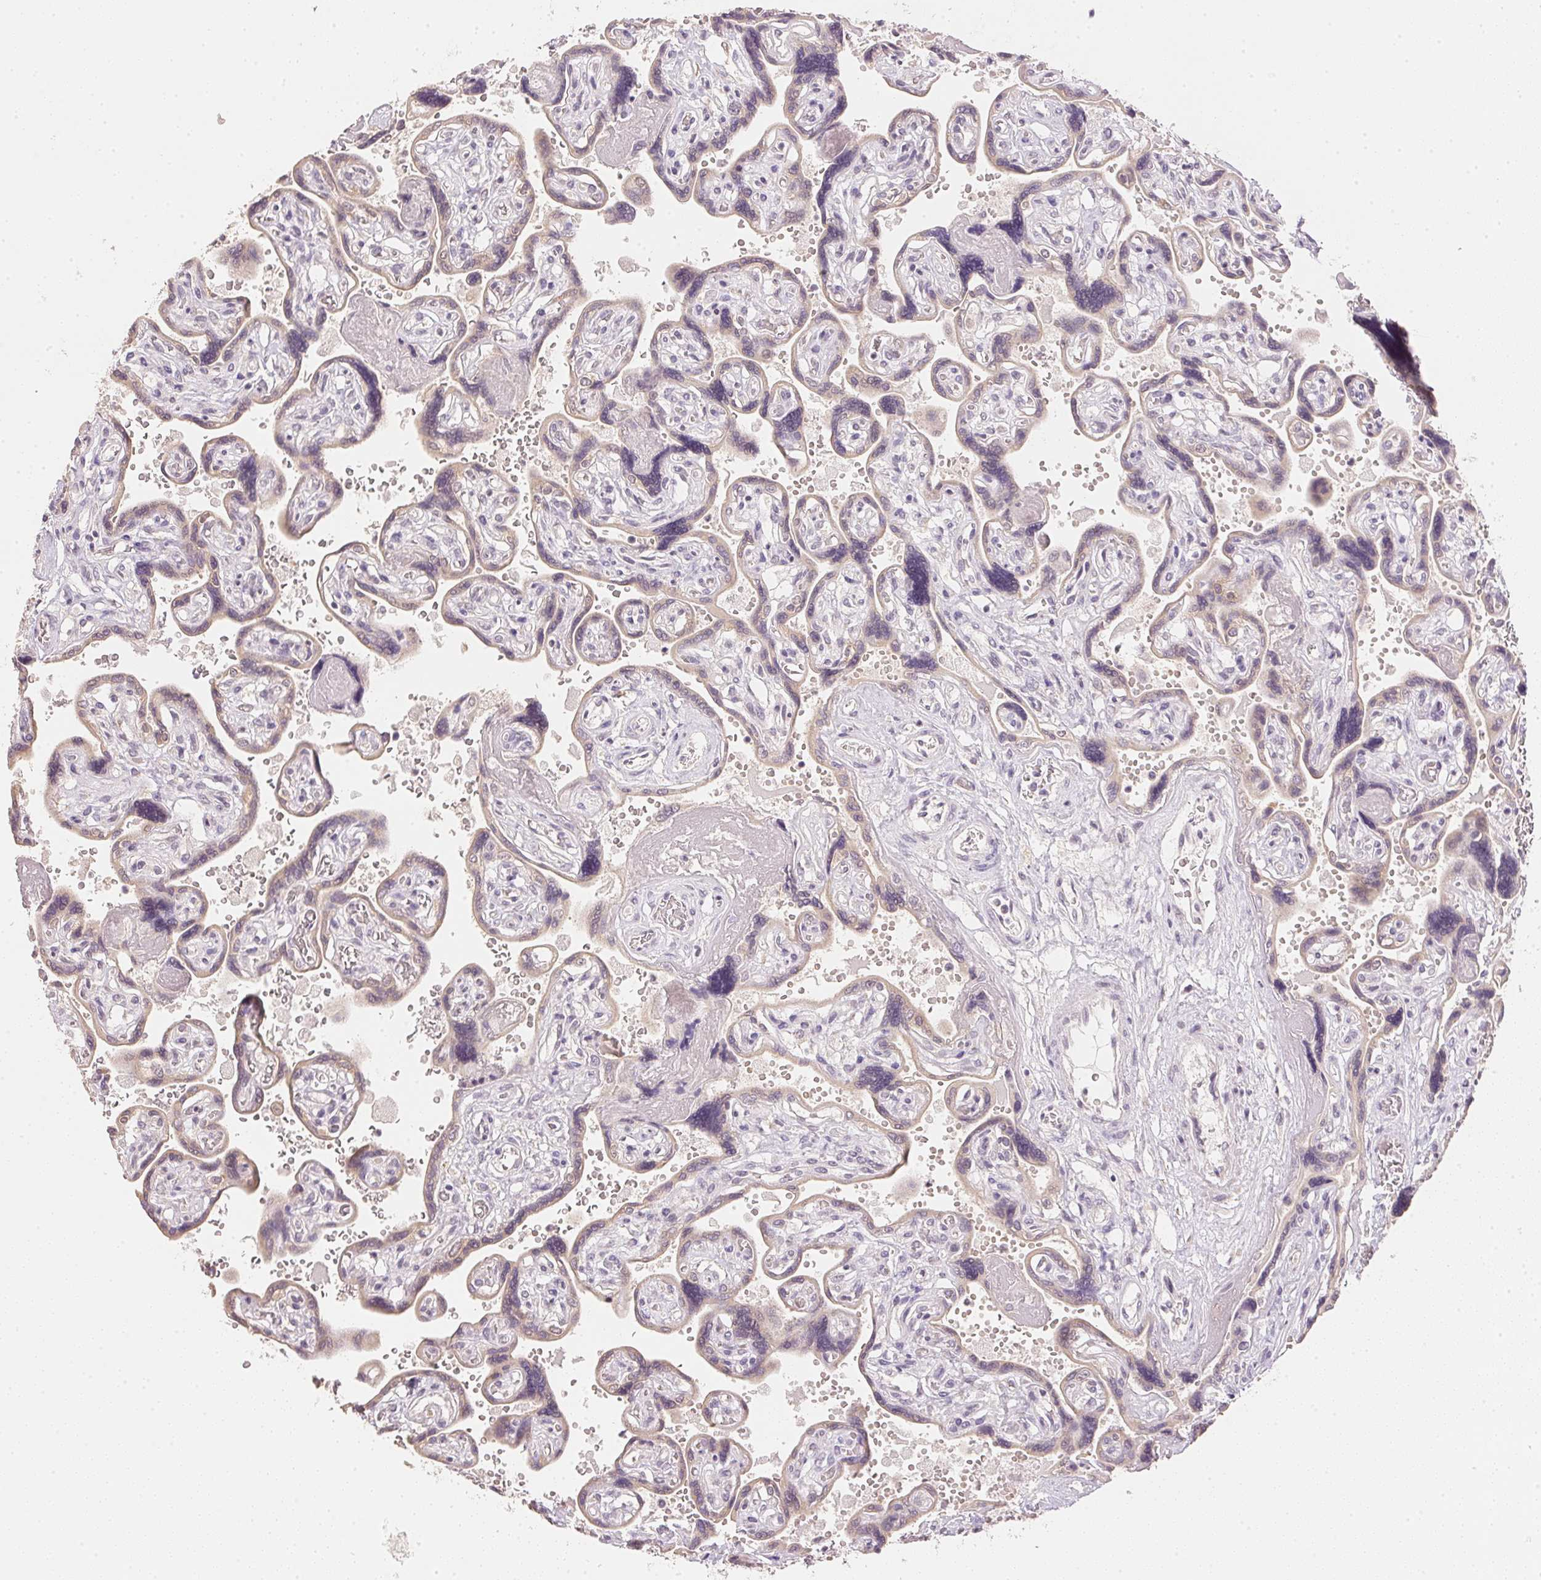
{"staining": {"intensity": "negative", "quantity": "none", "location": "none"}, "tissue": "placenta", "cell_type": "Decidual cells", "image_type": "normal", "snomed": [{"axis": "morphology", "description": "Normal tissue, NOS"}, {"axis": "topography", "description": "Placenta"}], "caption": "Immunohistochemical staining of benign human placenta exhibits no significant expression in decidual cells.", "gene": "DHCR24", "patient": {"sex": "female", "age": 32}}